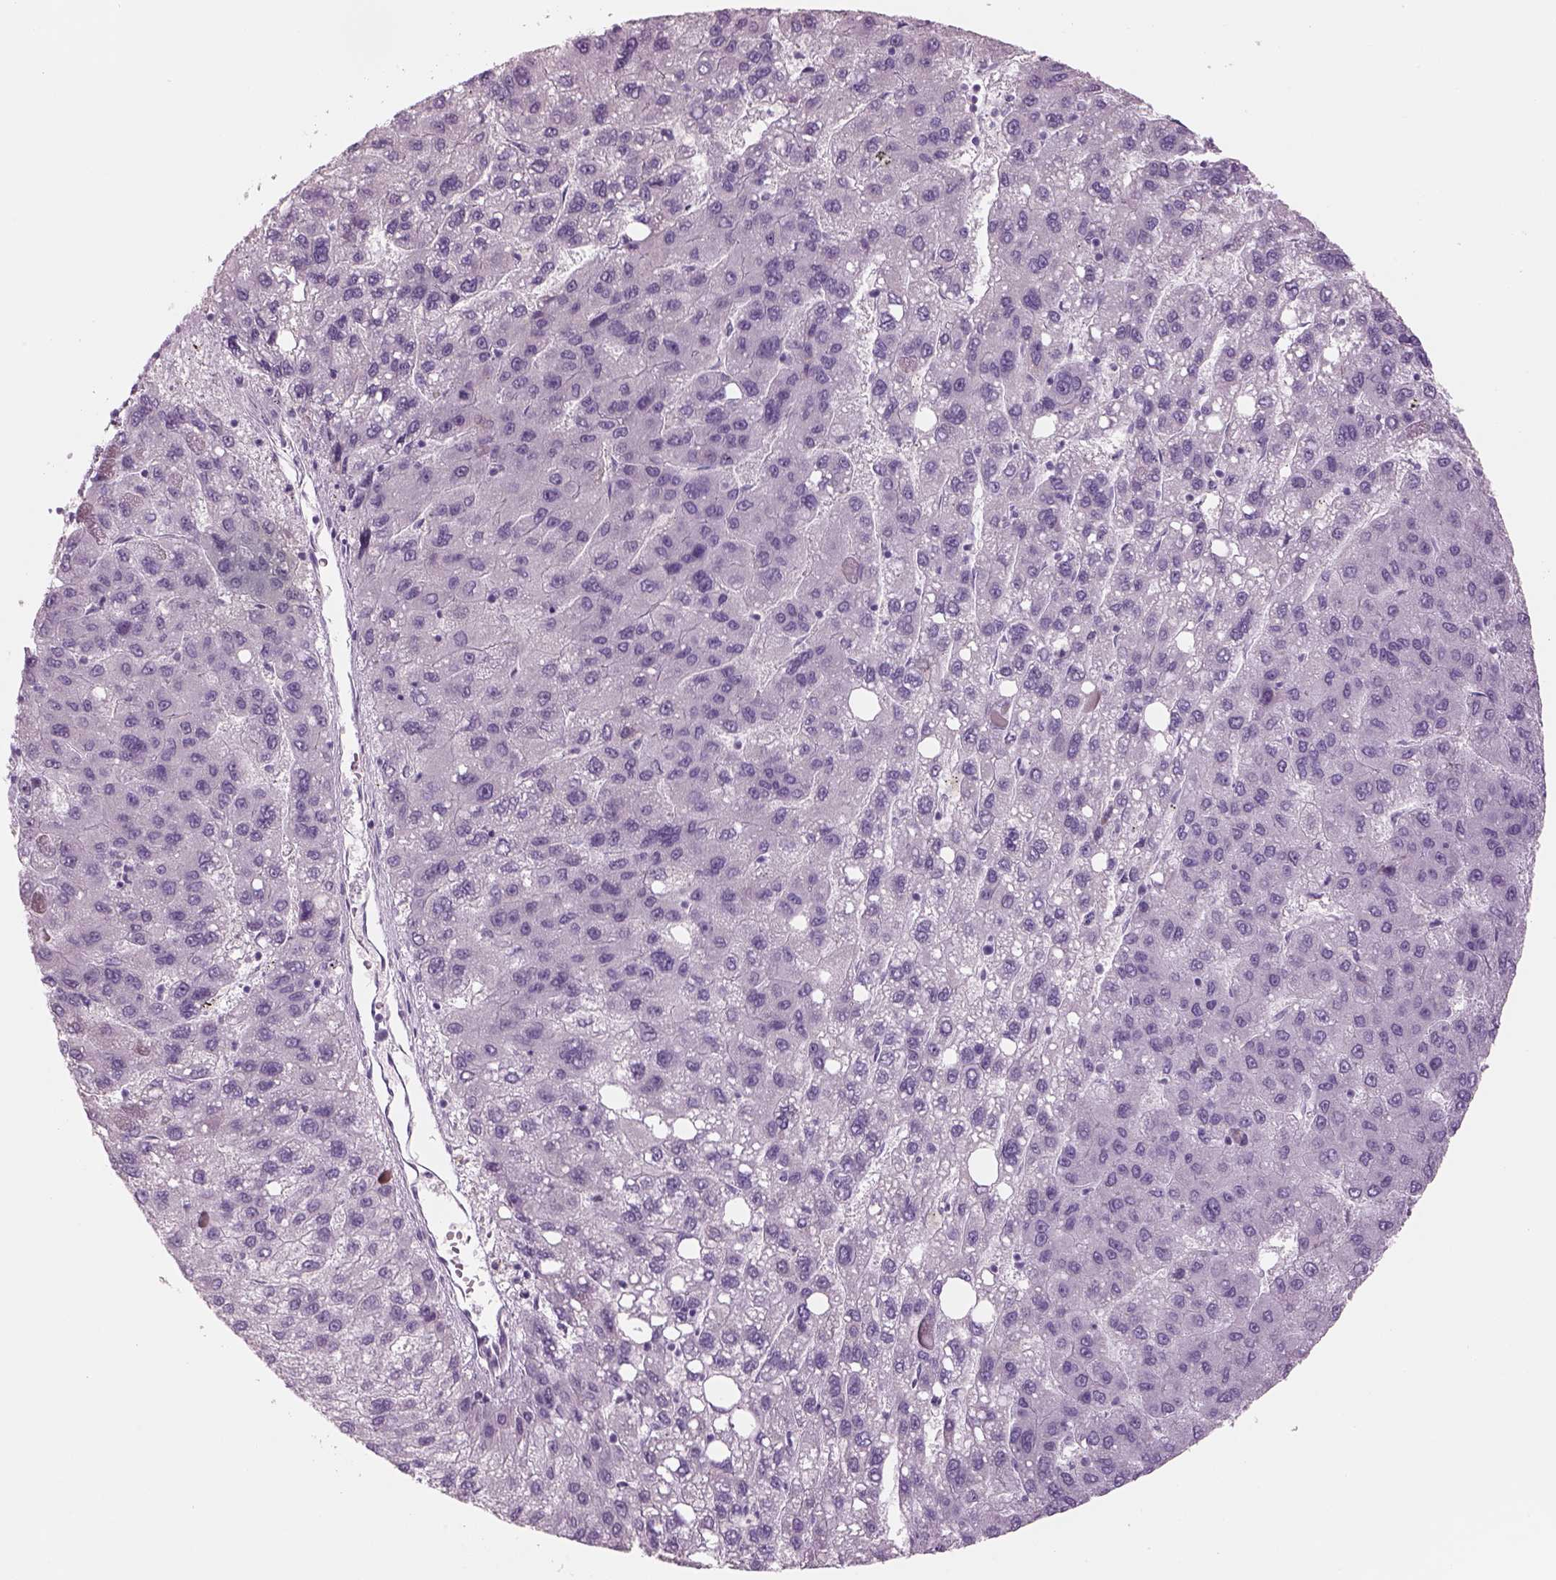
{"staining": {"intensity": "negative", "quantity": "none", "location": "none"}, "tissue": "liver cancer", "cell_type": "Tumor cells", "image_type": "cancer", "snomed": [{"axis": "morphology", "description": "Carcinoma, Hepatocellular, NOS"}, {"axis": "topography", "description": "Liver"}], "caption": "Immunohistochemistry (IHC) histopathology image of neoplastic tissue: human liver hepatocellular carcinoma stained with DAB exhibits no significant protein positivity in tumor cells.", "gene": "RHO", "patient": {"sex": "female", "age": 82}}